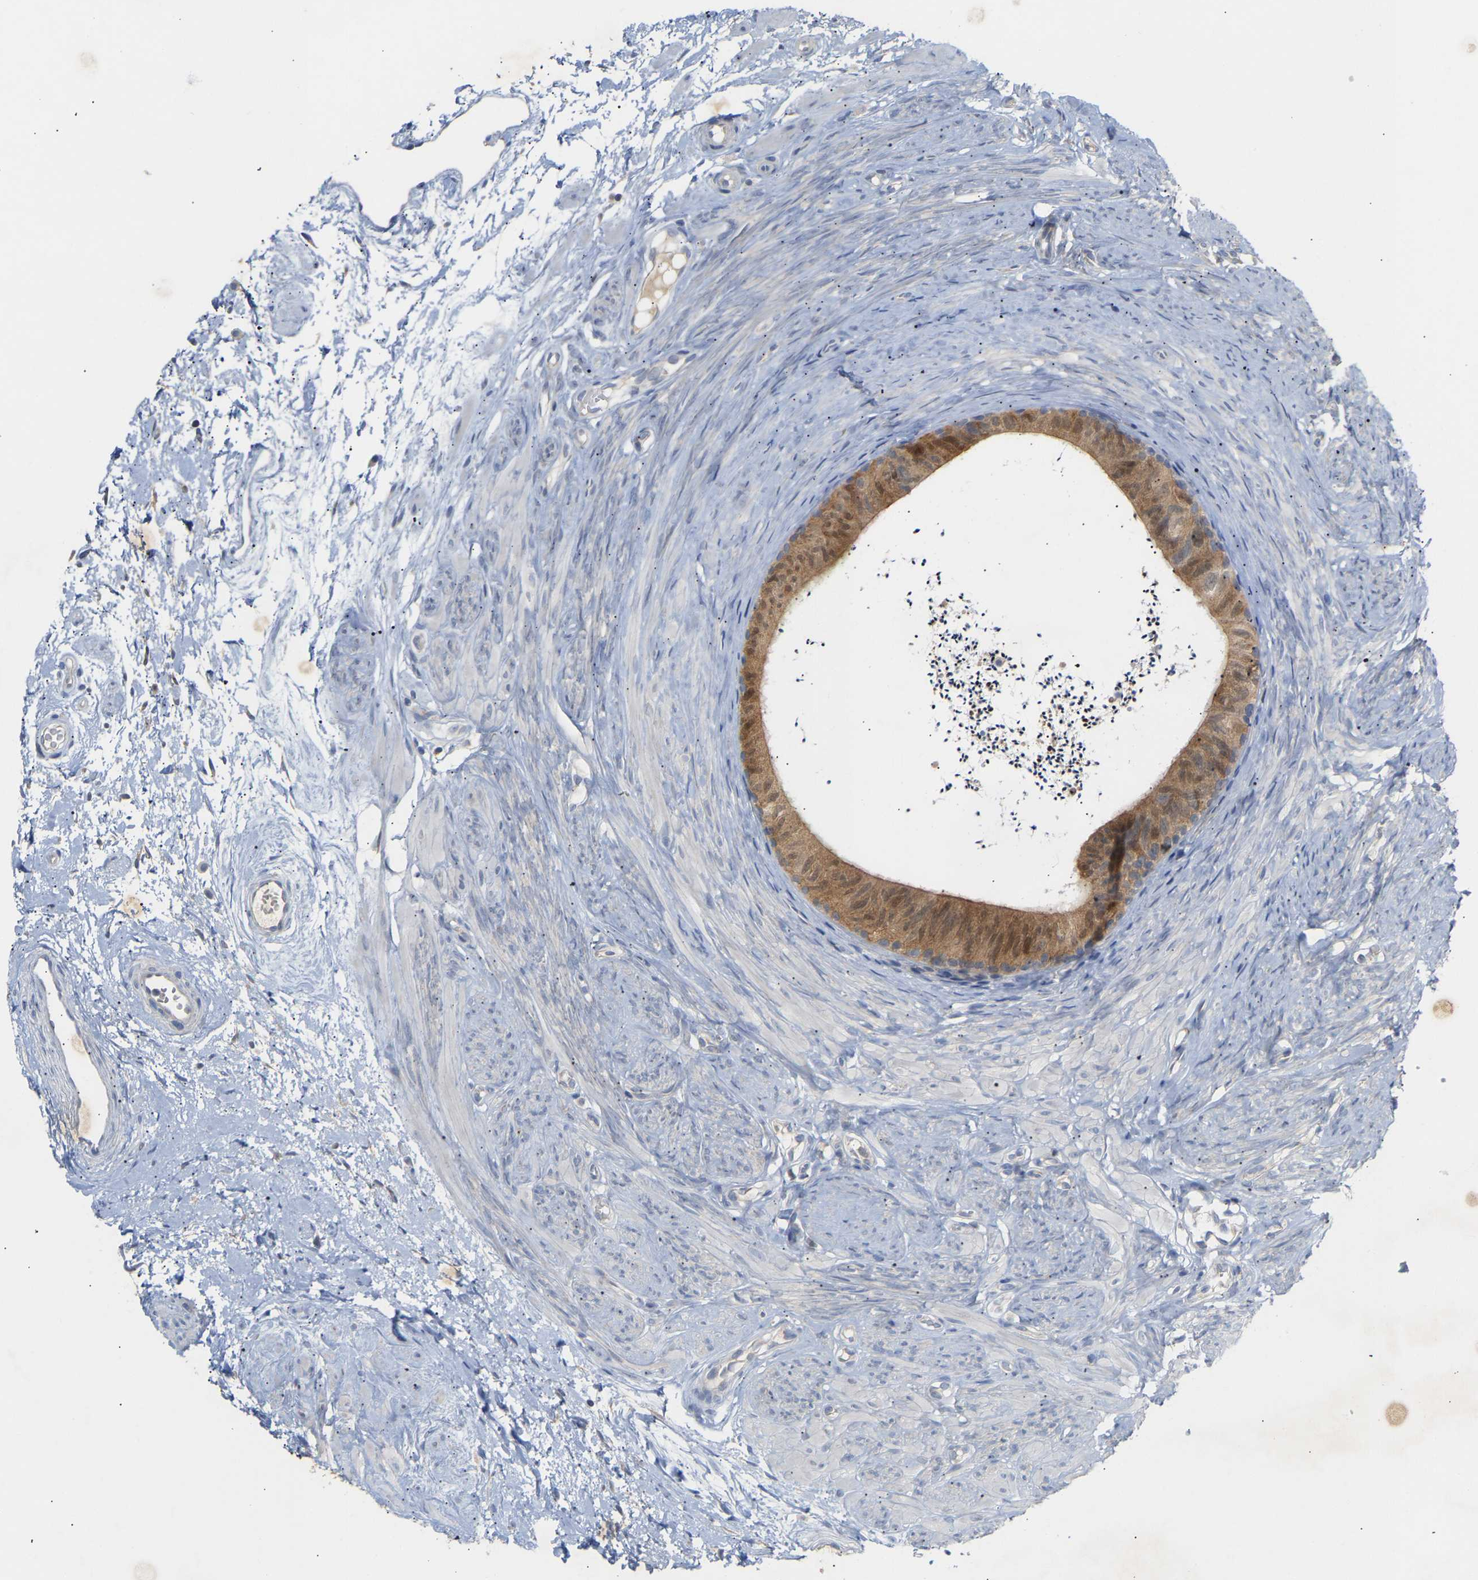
{"staining": {"intensity": "moderate", "quantity": ">75%", "location": "cytoplasmic/membranous"}, "tissue": "epididymis", "cell_type": "Glandular cells", "image_type": "normal", "snomed": [{"axis": "morphology", "description": "Normal tissue, NOS"}, {"axis": "topography", "description": "Epididymis"}], "caption": "An immunohistochemistry histopathology image of unremarkable tissue is shown. Protein staining in brown highlights moderate cytoplasmic/membranous positivity in epididymis within glandular cells.", "gene": "TPMT", "patient": {"sex": "male", "age": 56}}